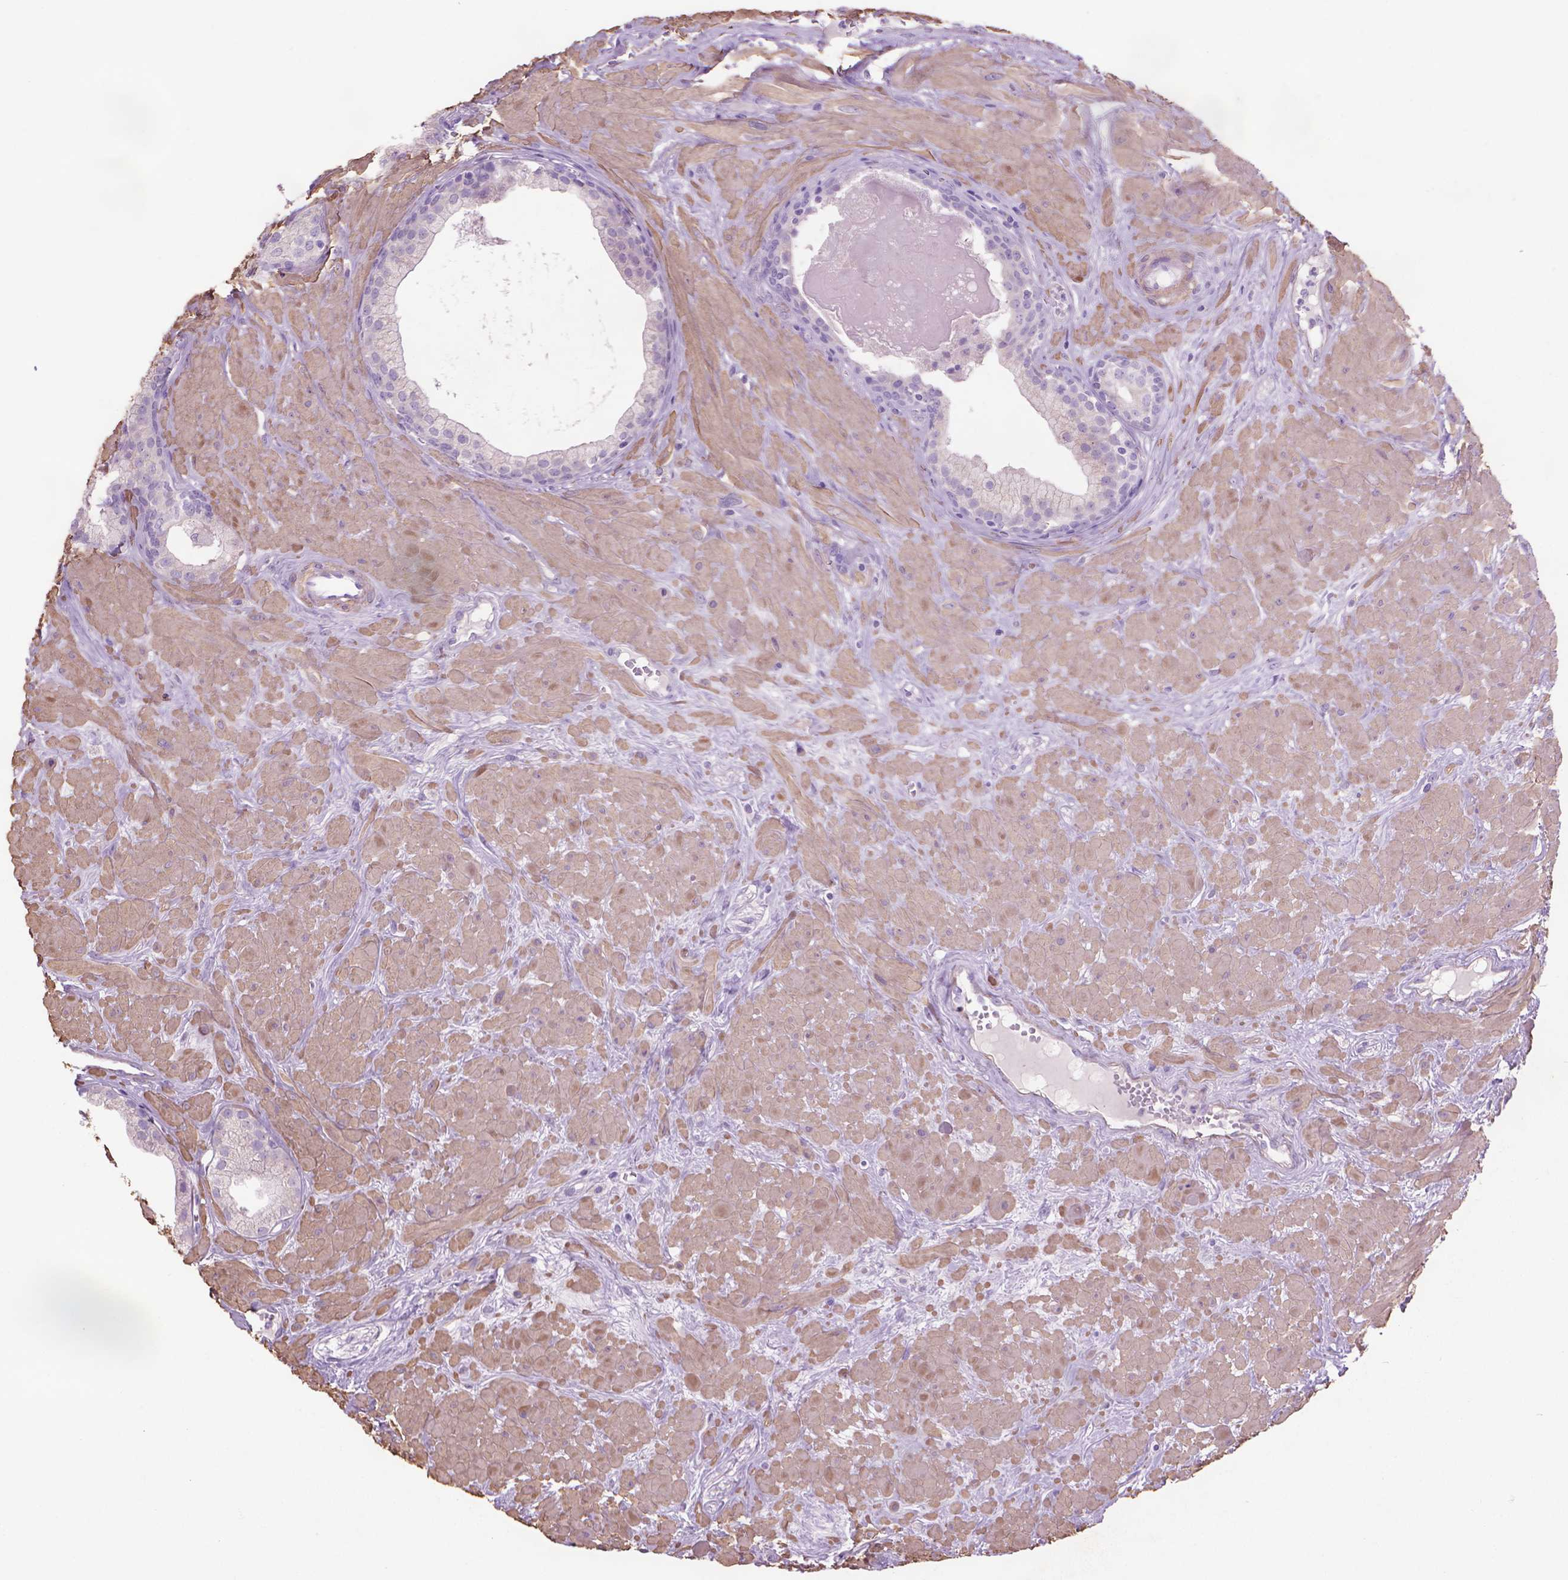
{"staining": {"intensity": "negative", "quantity": "none", "location": "none"}, "tissue": "prostate", "cell_type": "Glandular cells", "image_type": "normal", "snomed": [{"axis": "morphology", "description": "Normal tissue, NOS"}, {"axis": "topography", "description": "Prostate"}], "caption": "High magnification brightfield microscopy of unremarkable prostate stained with DAB (brown) and counterstained with hematoxylin (blue): glandular cells show no significant positivity.", "gene": "AQP10", "patient": {"sex": "male", "age": 48}}